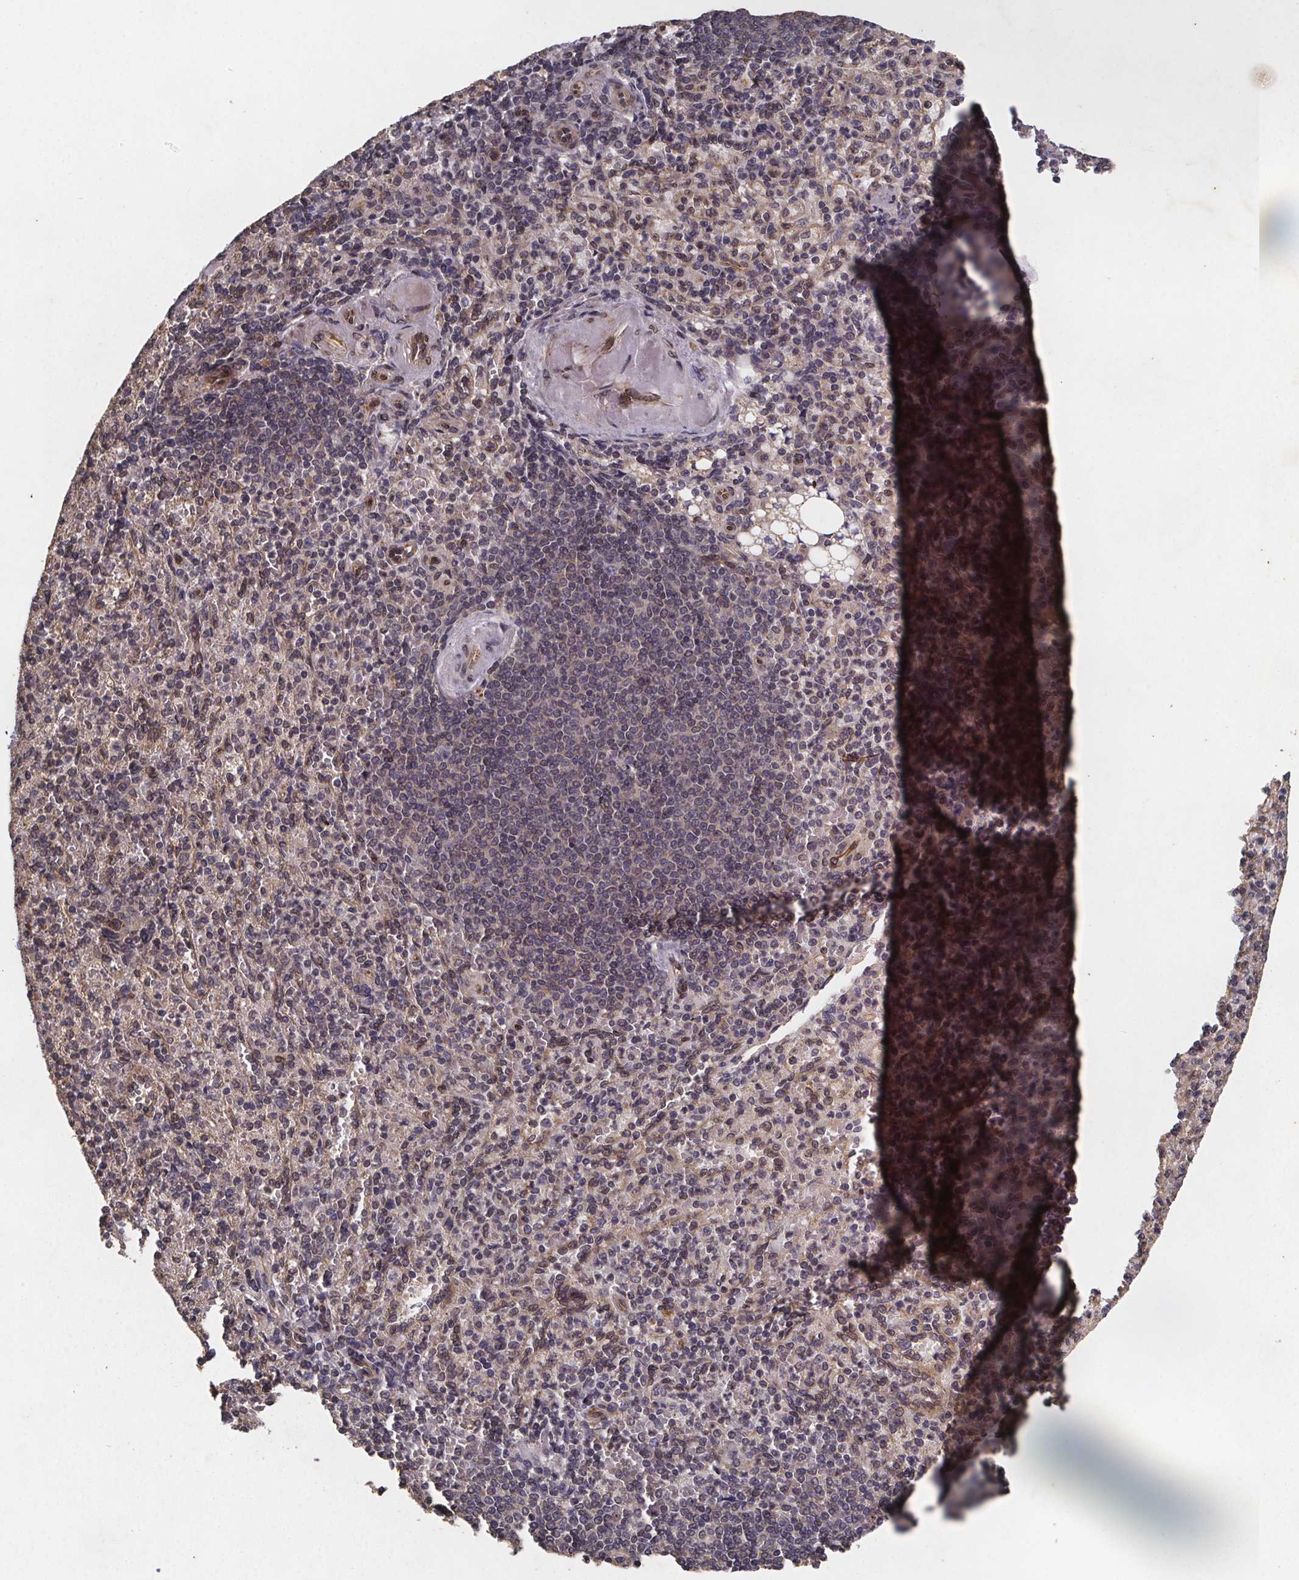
{"staining": {"intensity": "negative", "quantity": "none", "location": "none"}, "tissue": "spleen", "cell_type": "Cells in red pulp", "image_type": "normal", "snomed": [{"axis": "morphology", "description": "Normal tissue, NOS"}, {"axis": "topography", "description": "Spleen"}], "caption": "Image shows no significant protein staining in cells in red pulp of benign spleen. (DAB (3,3'-diaminobenzidine) immunohistochemistry with hematoxylin counter stain).", "gene": "PIERCE2", "patient": {"sex": "female", "age": 74}}